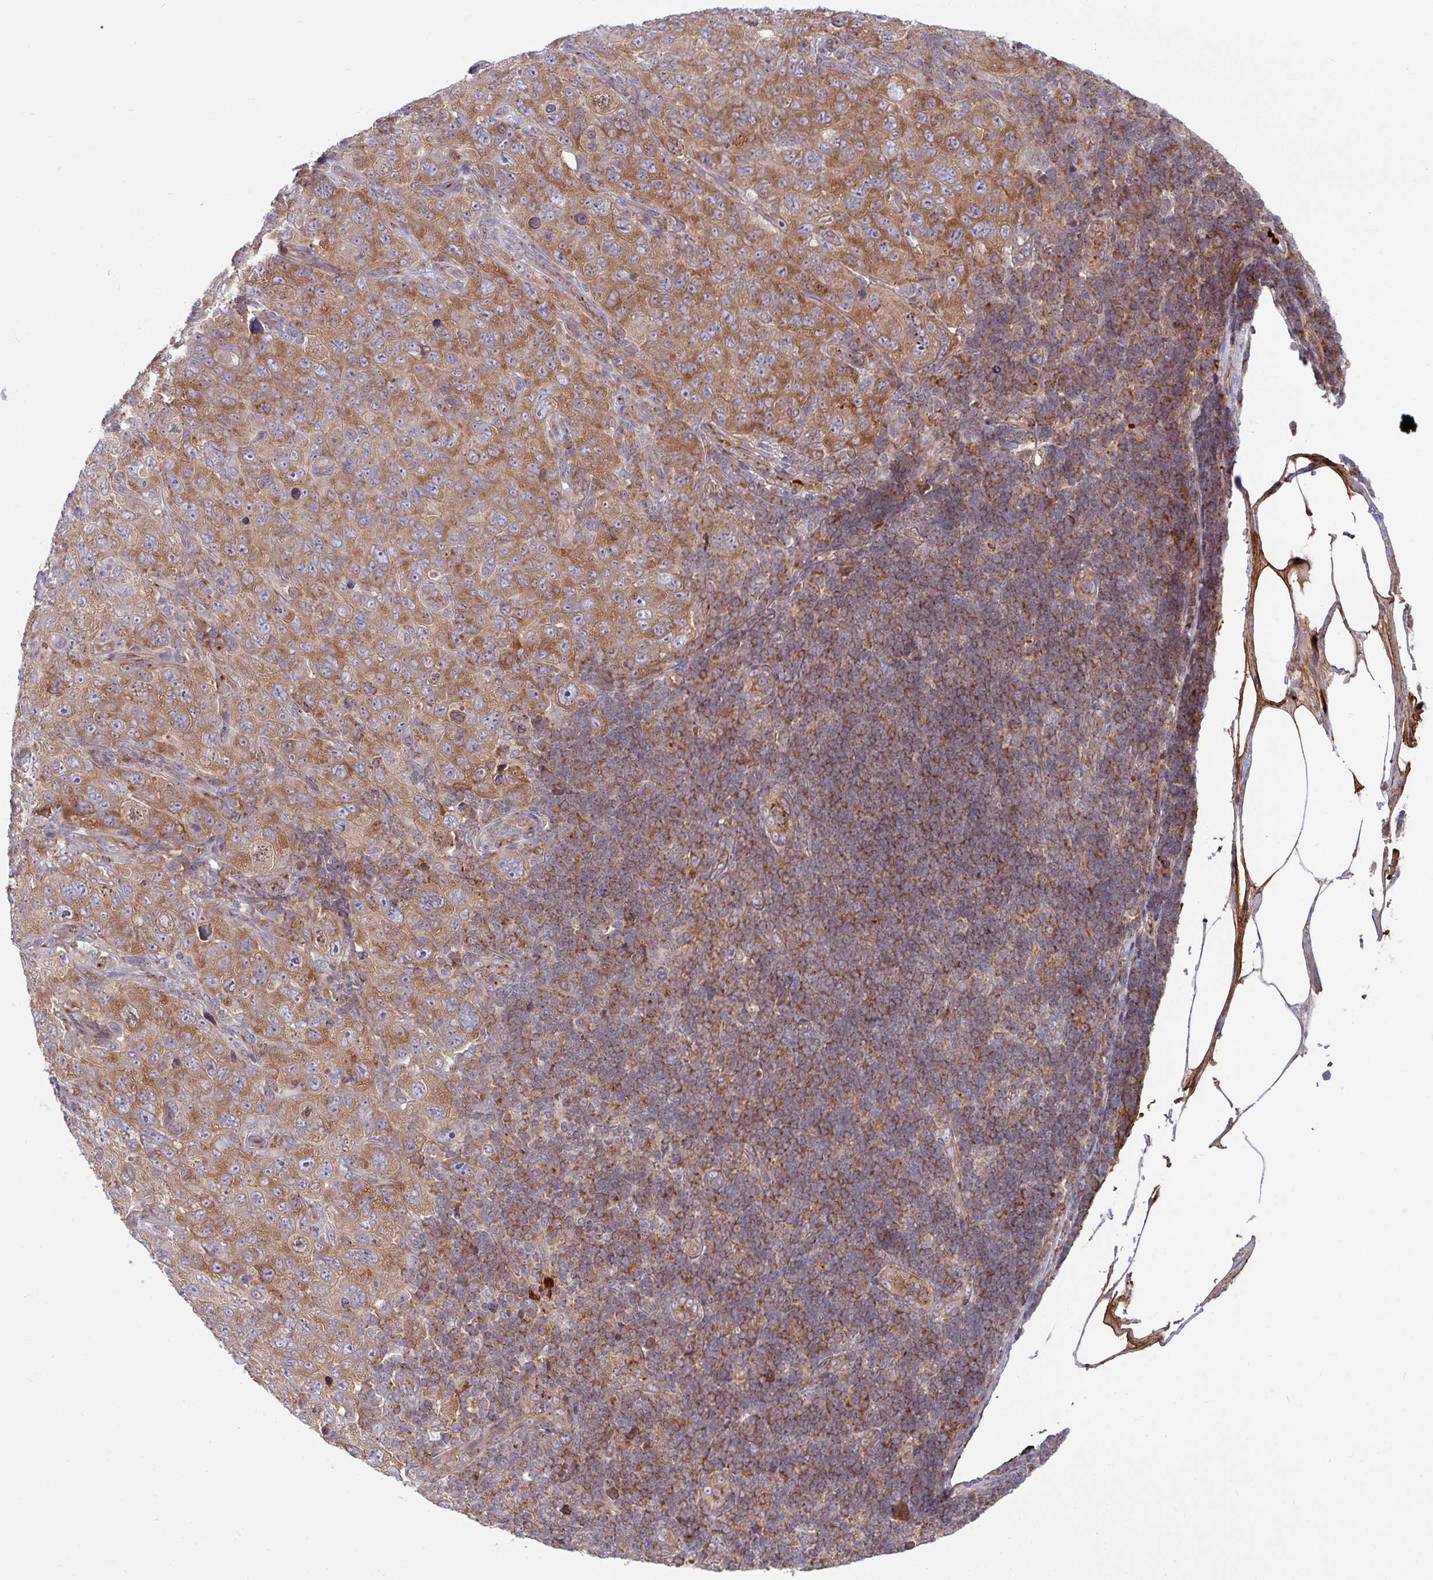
{"staining": {"intensity": "strong", "quantity": ">75%", "location": "cytoplasmic/membranous"}, "tissue": "pancreatic cancer", "cell_type": "Tumor cells", "image_type": "cancer", "snomed": [{"axis": "morphology", "description": "Adenocarcinoma, NOS"}, {"axis": "topography", "description": "Pancreas"}], "caption": "DAB (3,3'-diaminobenzidine) immunohistochemical staining of human pancreatic cancer (adenocarcinoma) displays strong cytoplasmic/membranous protein staining in about >75% of tumor cells.", "gene": "LSM12", "patient": {"sex": "male", "age": 68}}